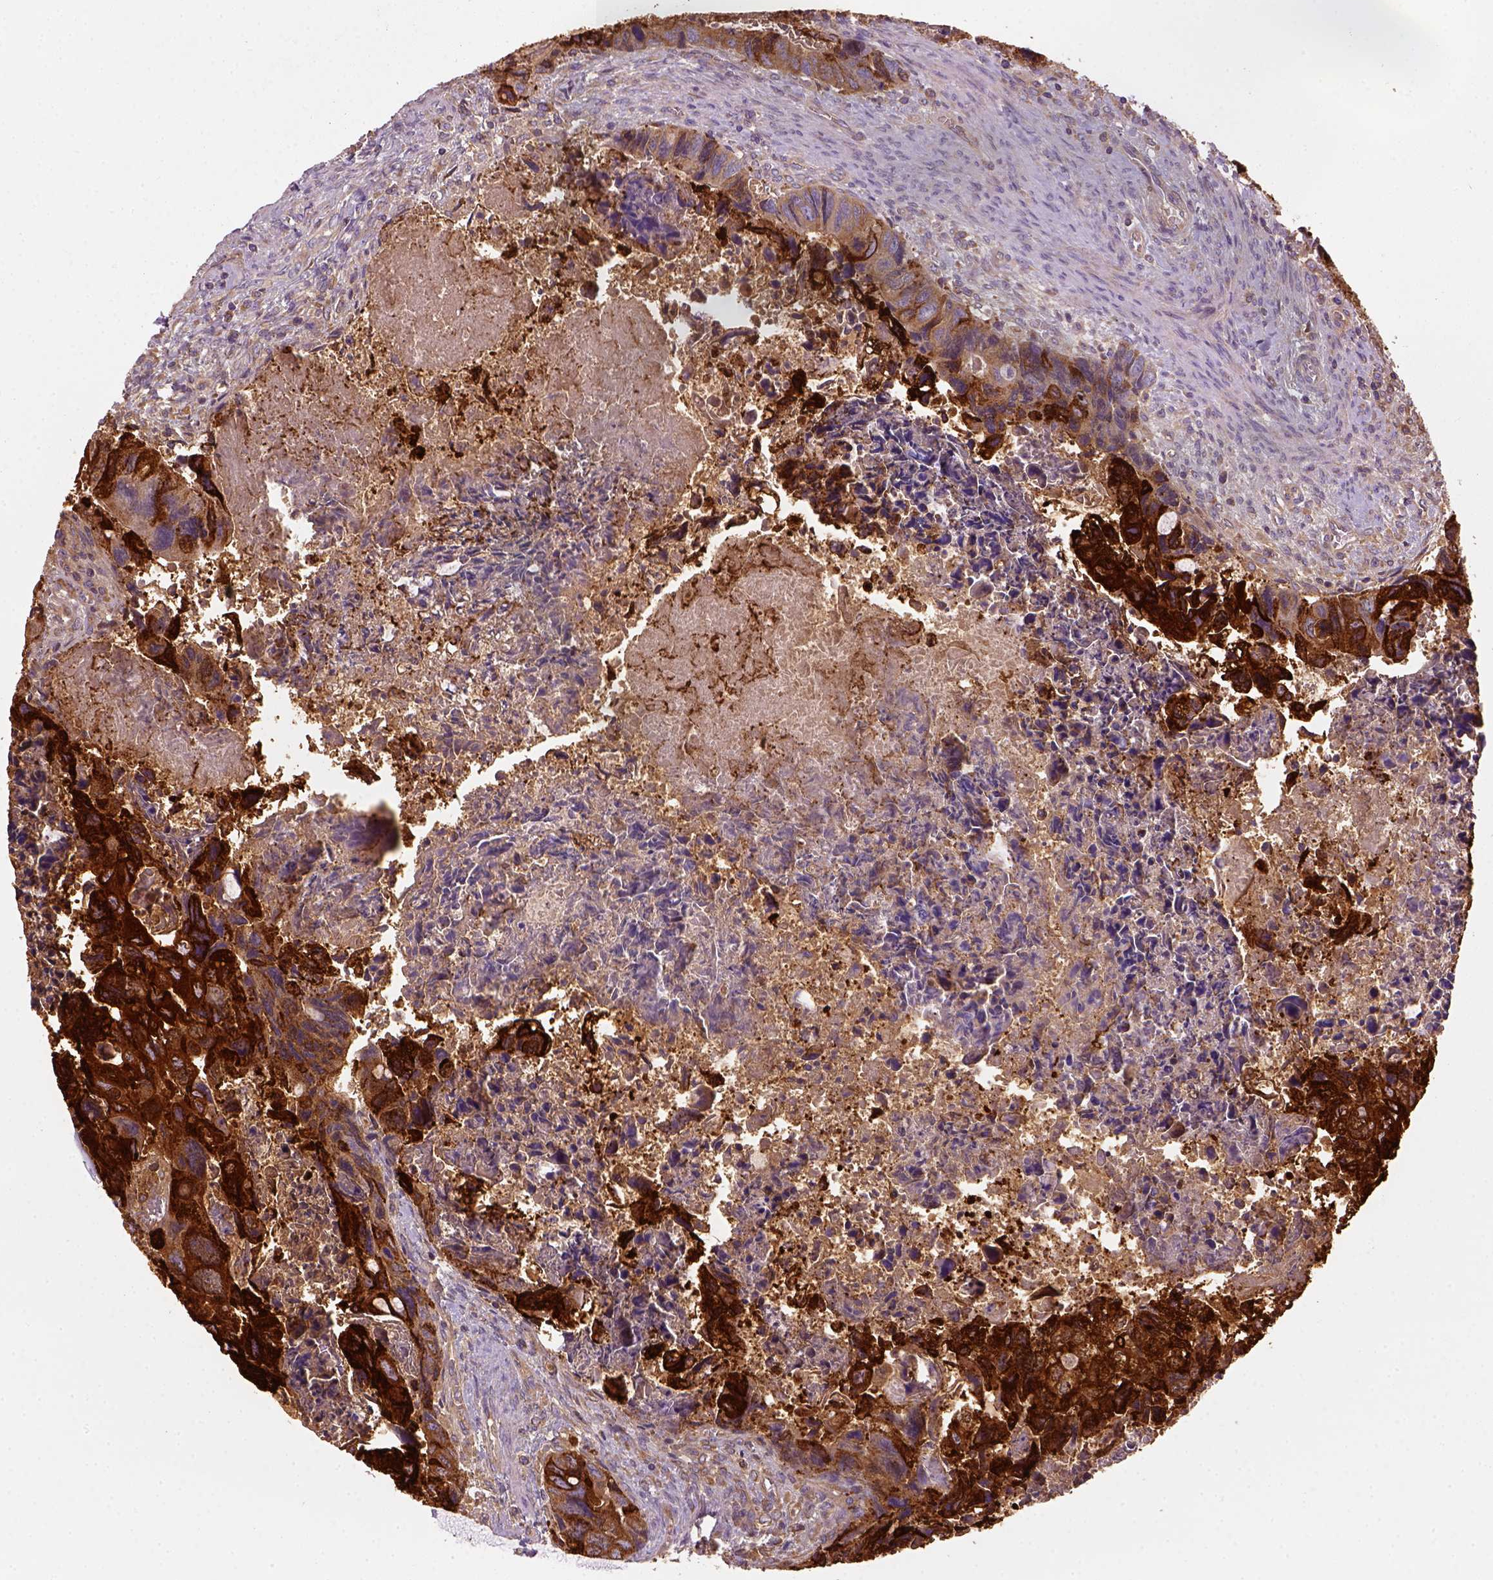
{"staining": {"intensity": "strong", "quantity": ">75%", "location": "cytoplasmic/membranous"}, "tissue": "colorectal cancer", "cell_type": "Tumor cells", "image_type": "cancer", "snomed": [{"axis": "morphology", "description": "Adenocarcinoma, NOS"}, {"axis": "topography", "description": "Rectum"}], "caption": "A histopathology image showing strong cytoplasmic/membranous staining in approximately >75% of tumor cells in adenocarcinoma (colorectal), as visualized by brown immunohistochemical staining.", "gene": "CES2", "patient": {"sex": "male", "age": 62}}